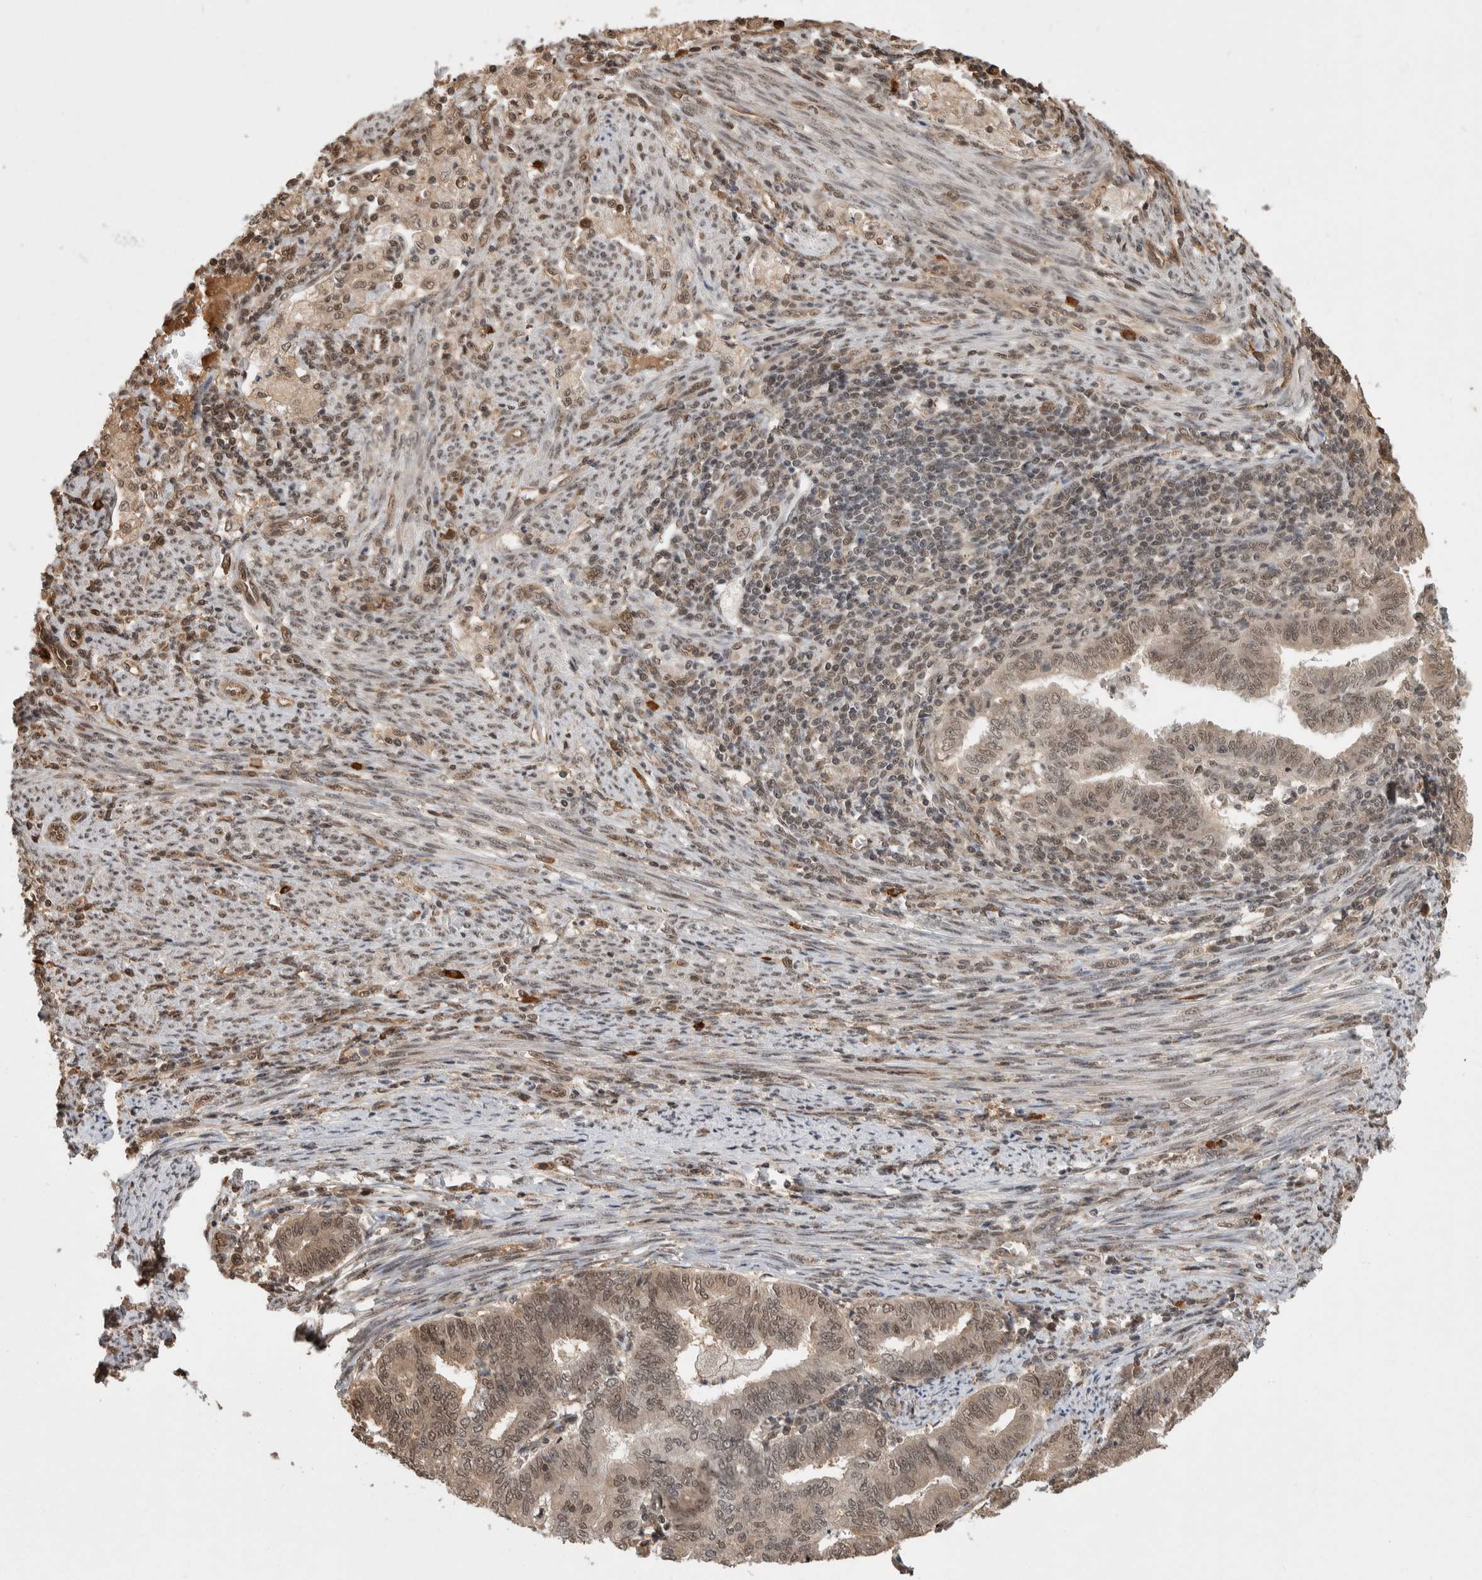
{"staining": {"intensity": "weak", "quantity": ">75%", "location": "cytoplasmic/membranous,nuclear"}, "tissue": "endometrial cancer", "cell_type": "Tumor cells", "image_type": "cancer", "snomed": [{"axis": "morphology", "description": "Polyp, NOS"}, {"axis": "morphology", "description": "Adenocarcinoma, NOS"}, {"axis": "morphology", "description": "Adenoma, NOS"}, {"axis": "topography", "description": "Endometrium"}], "caption": "Human endometrial cancer (adenoma) stained for a protein (brown) demonstrates weak cytoplasmic/membranous and nuclear positive positivity in about >75% of tumor cells.", "gene": "ZNF592", "patient": {"sex": "female", "age": 79}}